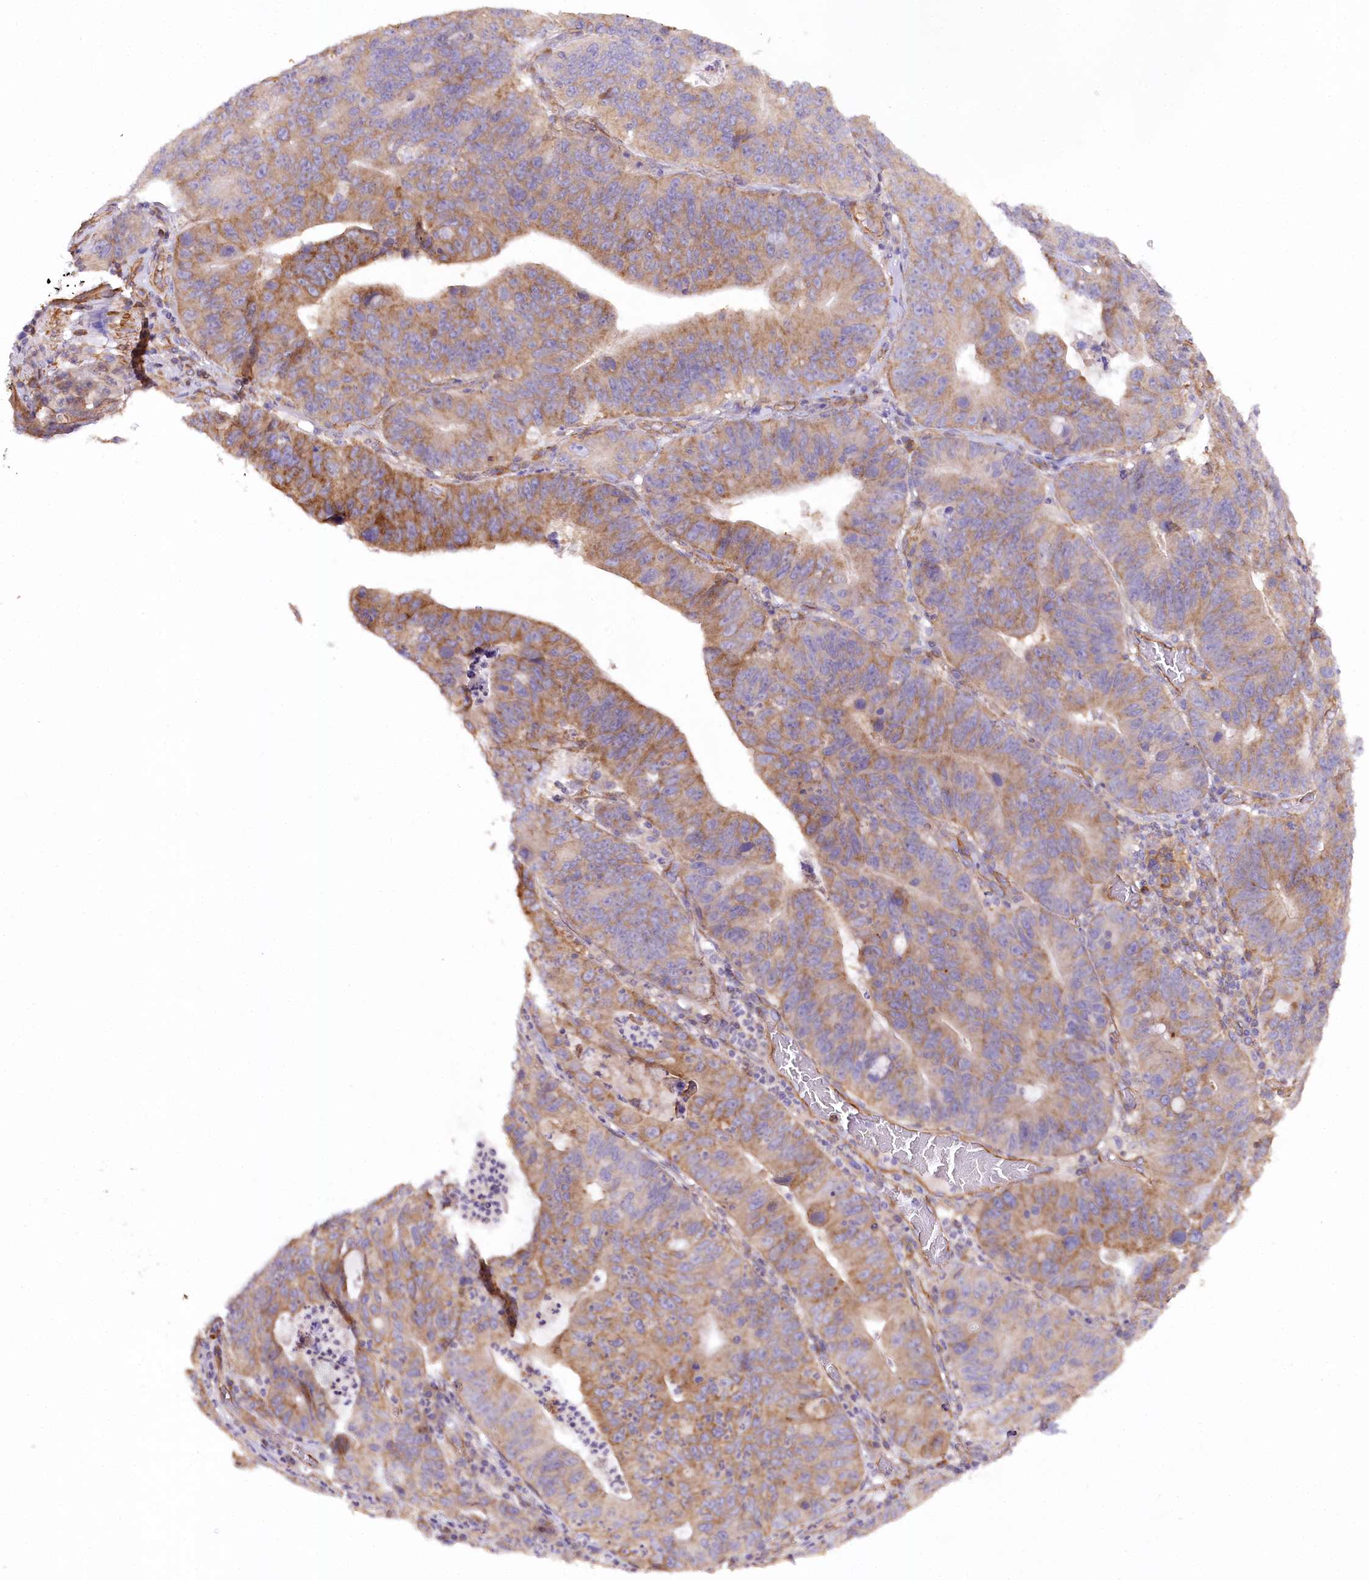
{"staining": {"intensity": "moderate", "quantity": "25%-75%", "location": "cytoplasmic/membranous"}, "tissue": "stomach cancer", "cell_type": "Tumor cells", "image_type": "cancer", "snomed": [{"axis": "morphology", "description": "Adenocarcinoma, NOS"}, {"axis": "topography", "description": "Stomach"}], "caption": "Immunohistochemical staining of adenocarcinoma (stomach) displays medium levels of moderate cytoplasmic/membranous protein expression in about 25%-75% of tumor cells. Immunohistochemistry stains the protein of interest in brown and the nuclei are stained blue.", "gene": "SYNPO2", "patient": {"sex": "male", "age": 59}}